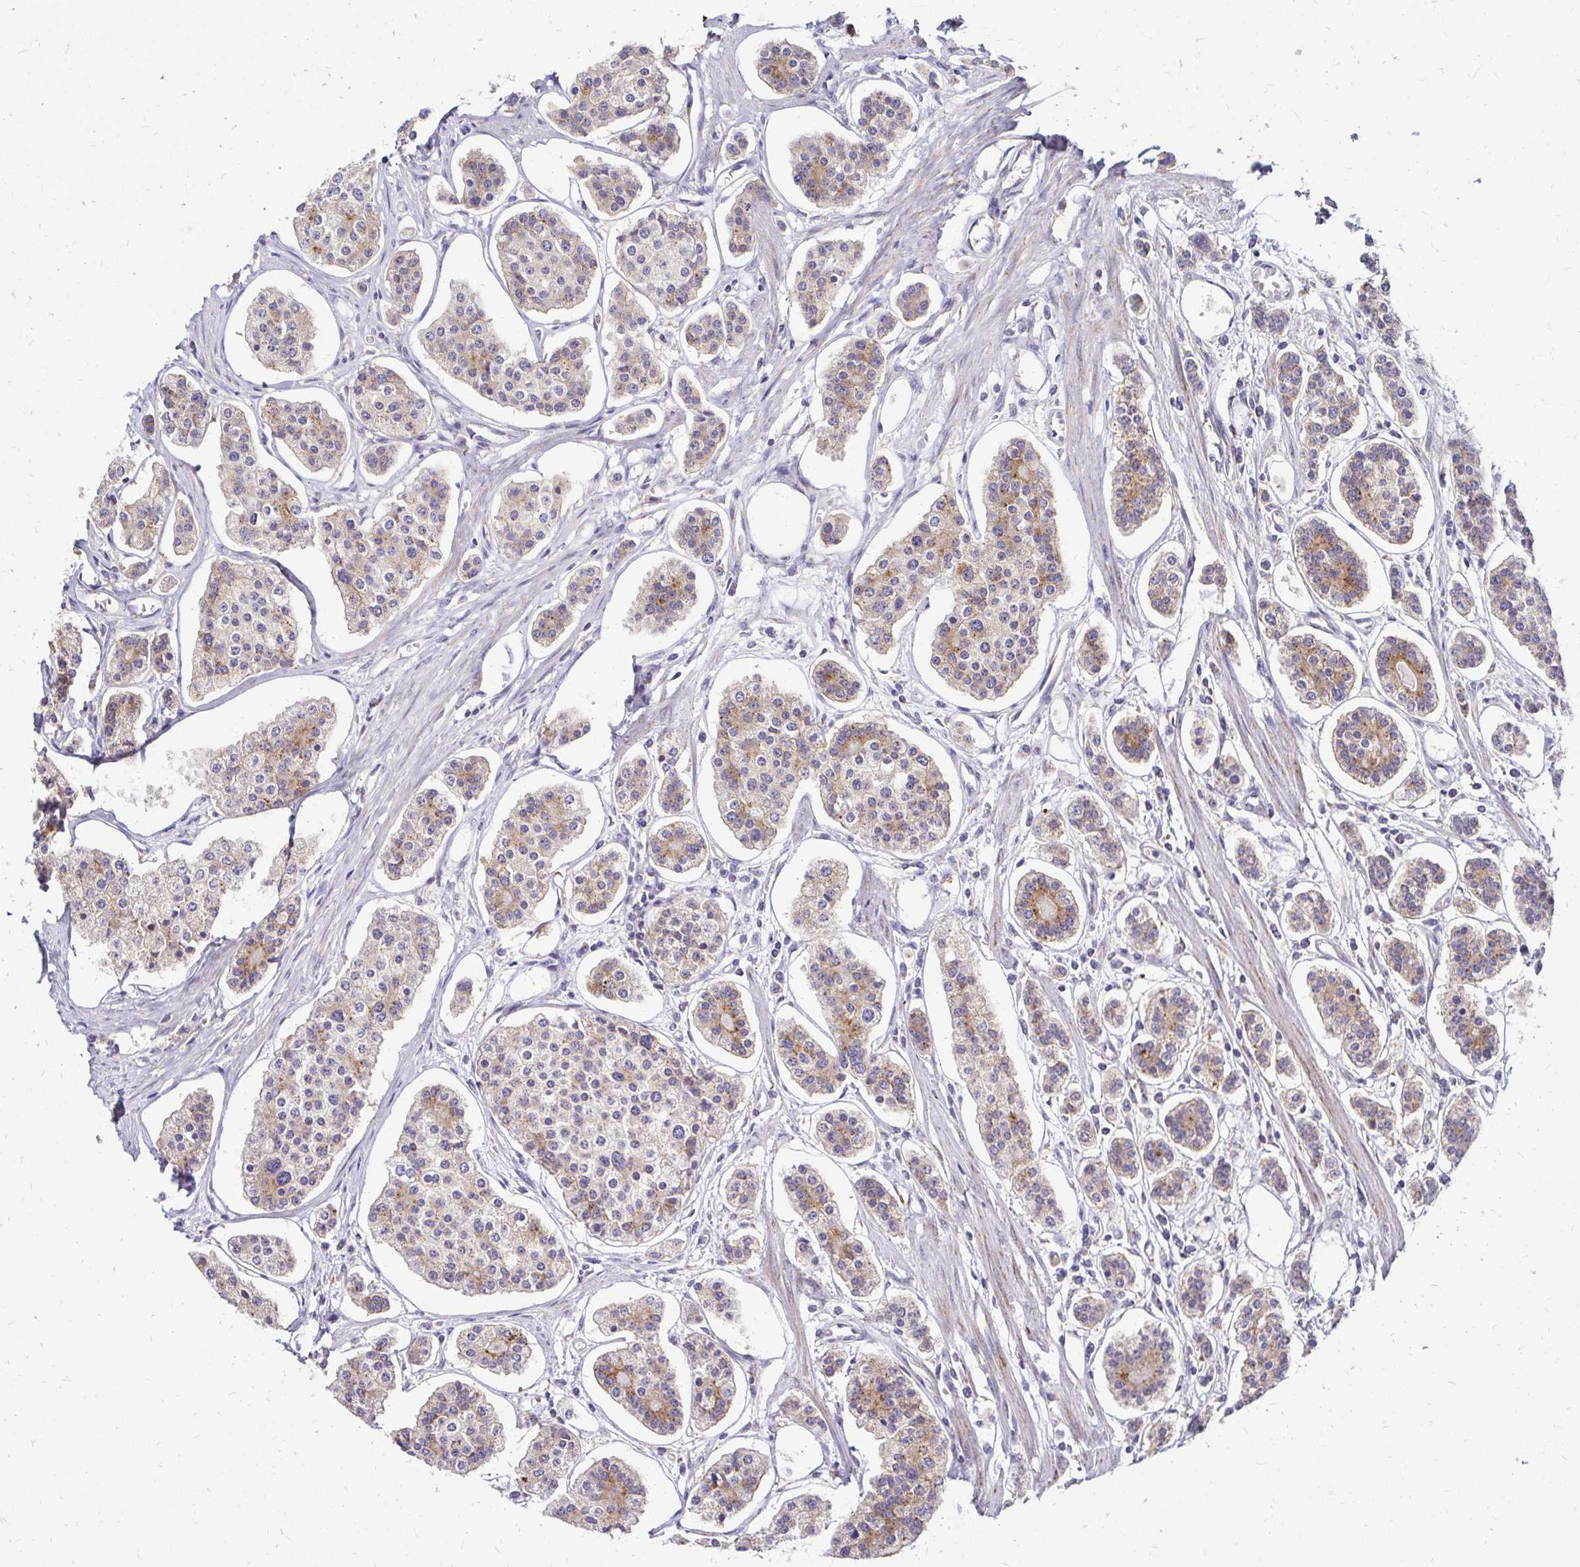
{"staining": {"intensity": "weak", "quantity": "25%-75%", "location": "cytoplasmic/membranous"}, "tissue": "carcinoid", "cell_type": "Tumor cells", "image_type": "cancer", "snomed": [{"axis": "morphology", "description": "Carcinoid, malignant, NOS"}, {"axis": "topography", "description": "Small intestine"}], "caption": "A photomicrograph of carcinoid stained for a protein shows weak cytoplasmic/membranous brown staining in tumor cells. The staining was performed using DAB (3,3'-diaminobenzidine), with brown indicating positive protein expression. Nuclei are stained blue with hematoxylin.", "gene": "IDUA", "patient": {"sex": "female", "age": 65}}